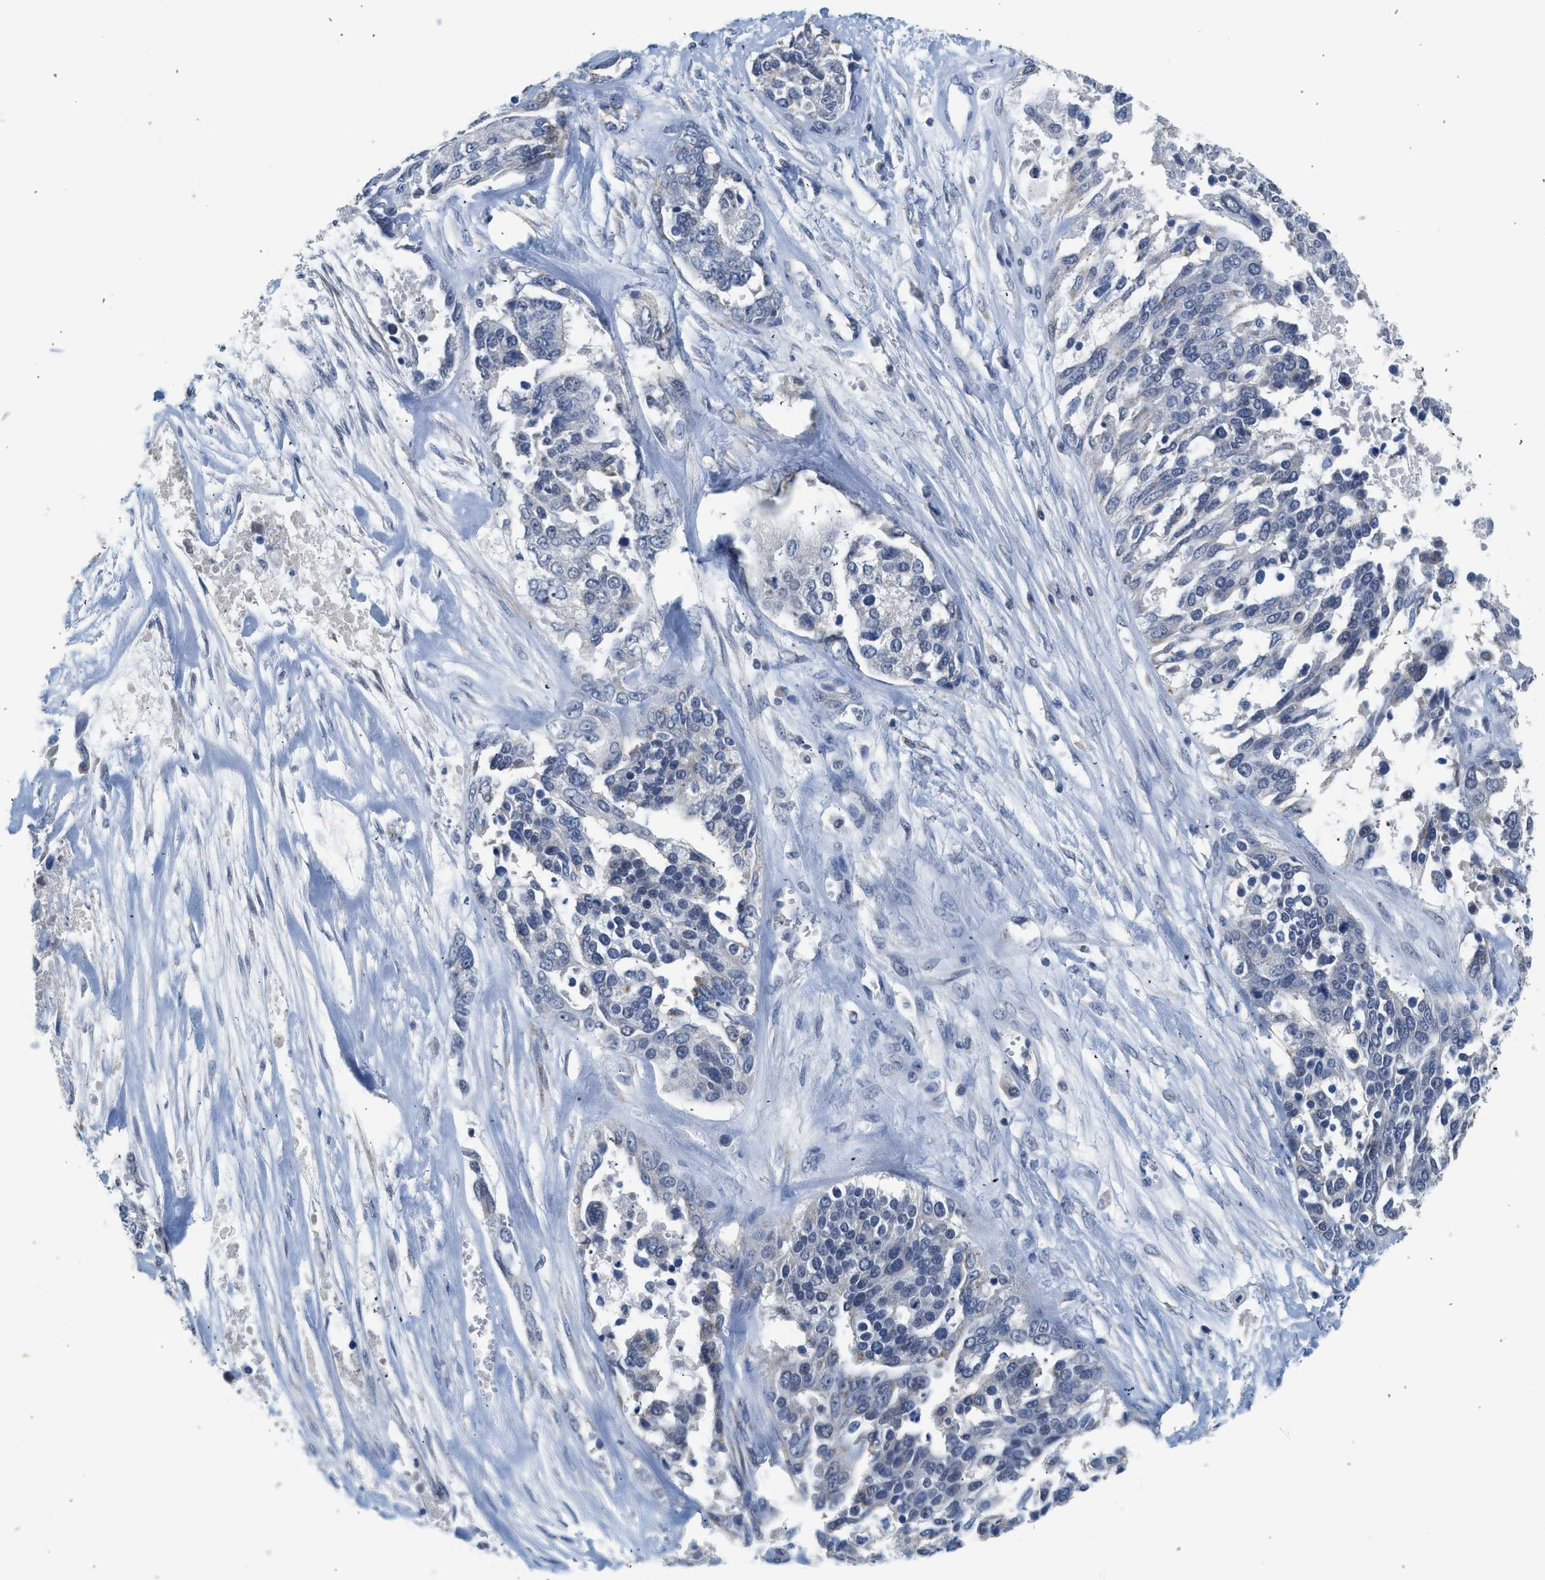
{"staining": {"intensity": "negative", "quantity": "none", "location": "none"}, "tissue": "ovarian cancer", "cell_type": "Tumor cells", "image_type": "cancer", "snomed": [{"axis": "morphology", "description": "Cystadenocarcinoma, serous, NOS"}, {"axis": "topography", "description": "Ovary"}], "caption": "Tumor cells are negative for protein expression in human ovarian cancer (serous cystadenocarcinoma).", "gene": "CSF3R", "patient": {"sex": "female", "age": 44}}